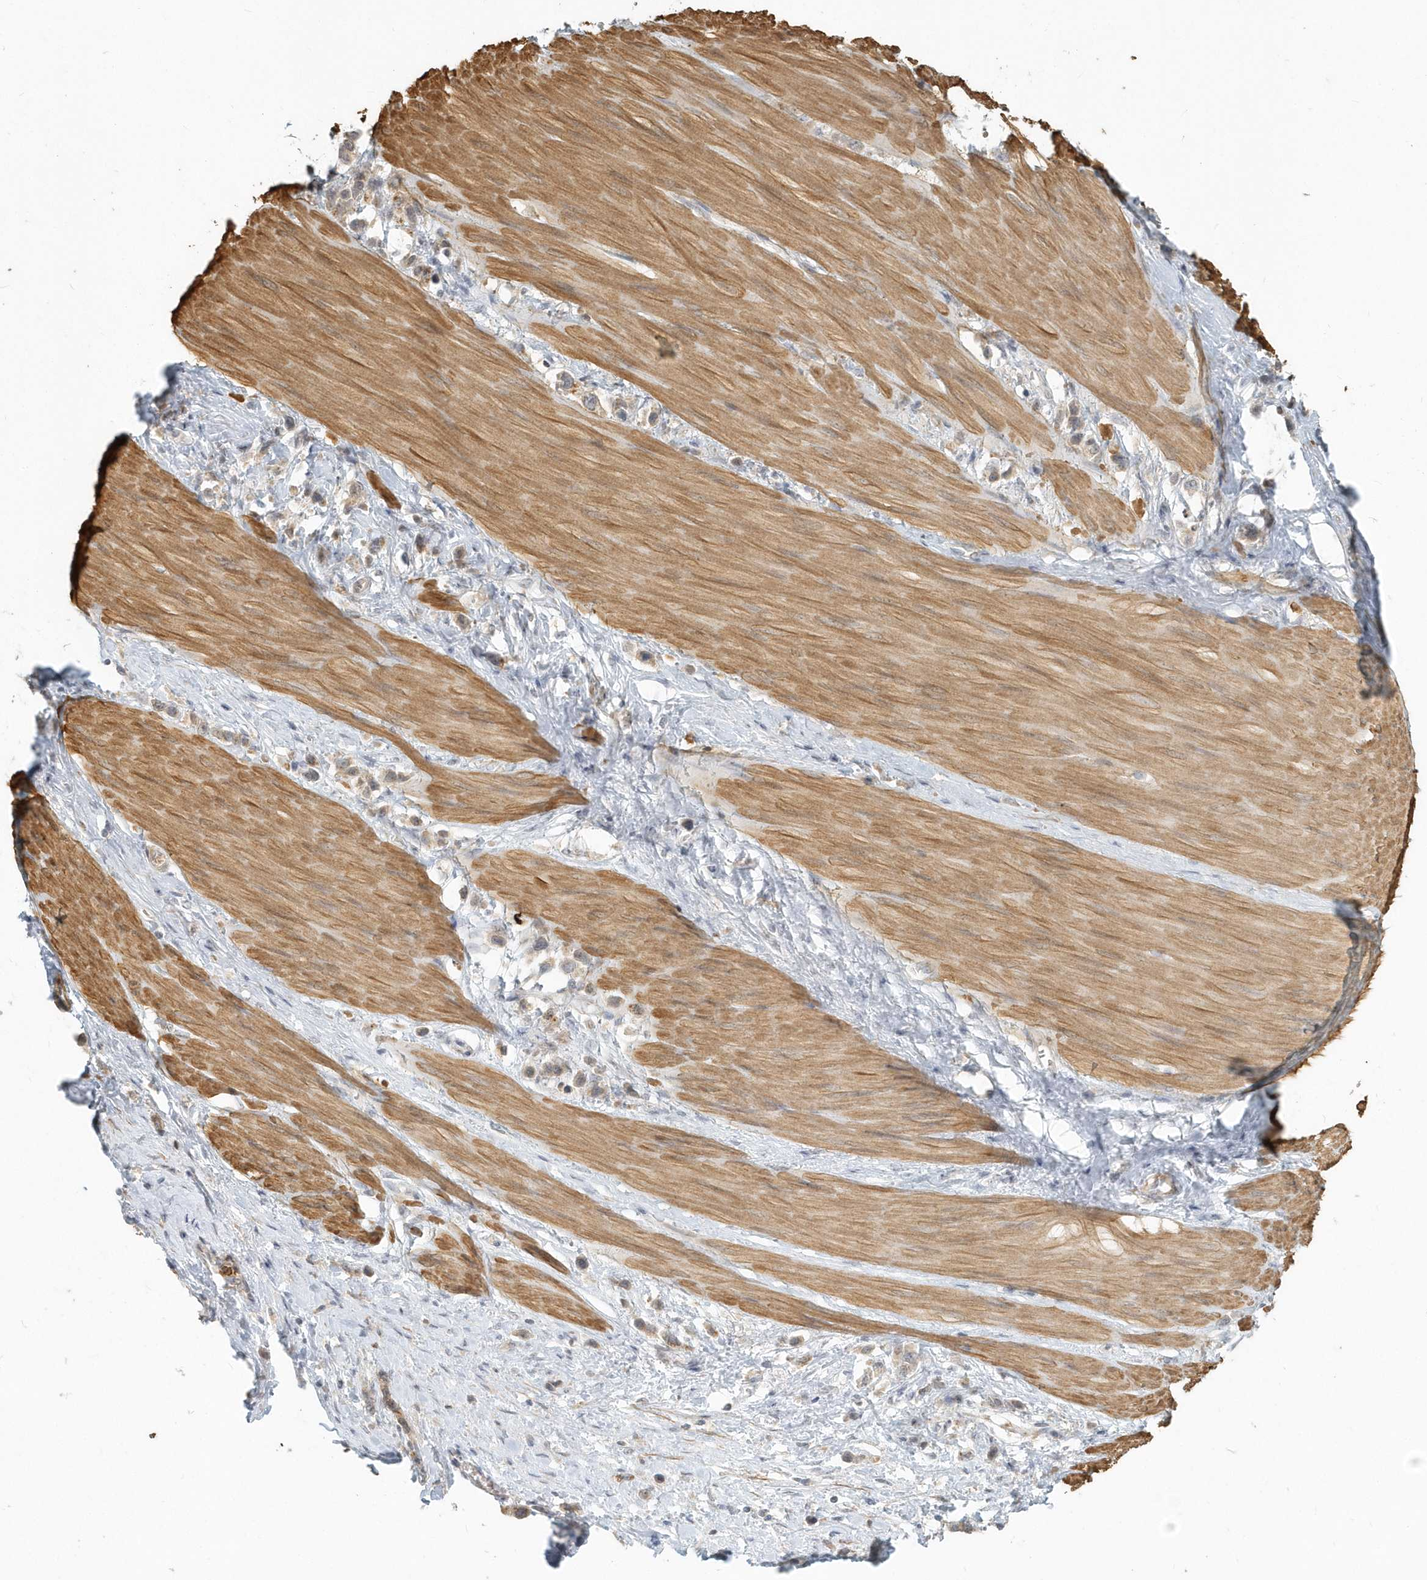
{"staining": {"intensity": "moderate", "quantity": "<25%", "location": "cytoplasmic/membranous"}, "tissue": "stomach cancer", "cell_type": "Tumor cells", "image_type": "cancer", "snomed": [{"axis": "morphology", "description": "Adenocarcinoma, NOS"}, {"axis": "topography", "description": "Stomach"}], "caption": "Protein expression by immunohistochemistry displays moderate cytoplasmic/membranous positivity in approximately <25% of tumor cells in stomach cancer.", "gene": "NAPB", "patient": {"sex": "female", "age": 65}}